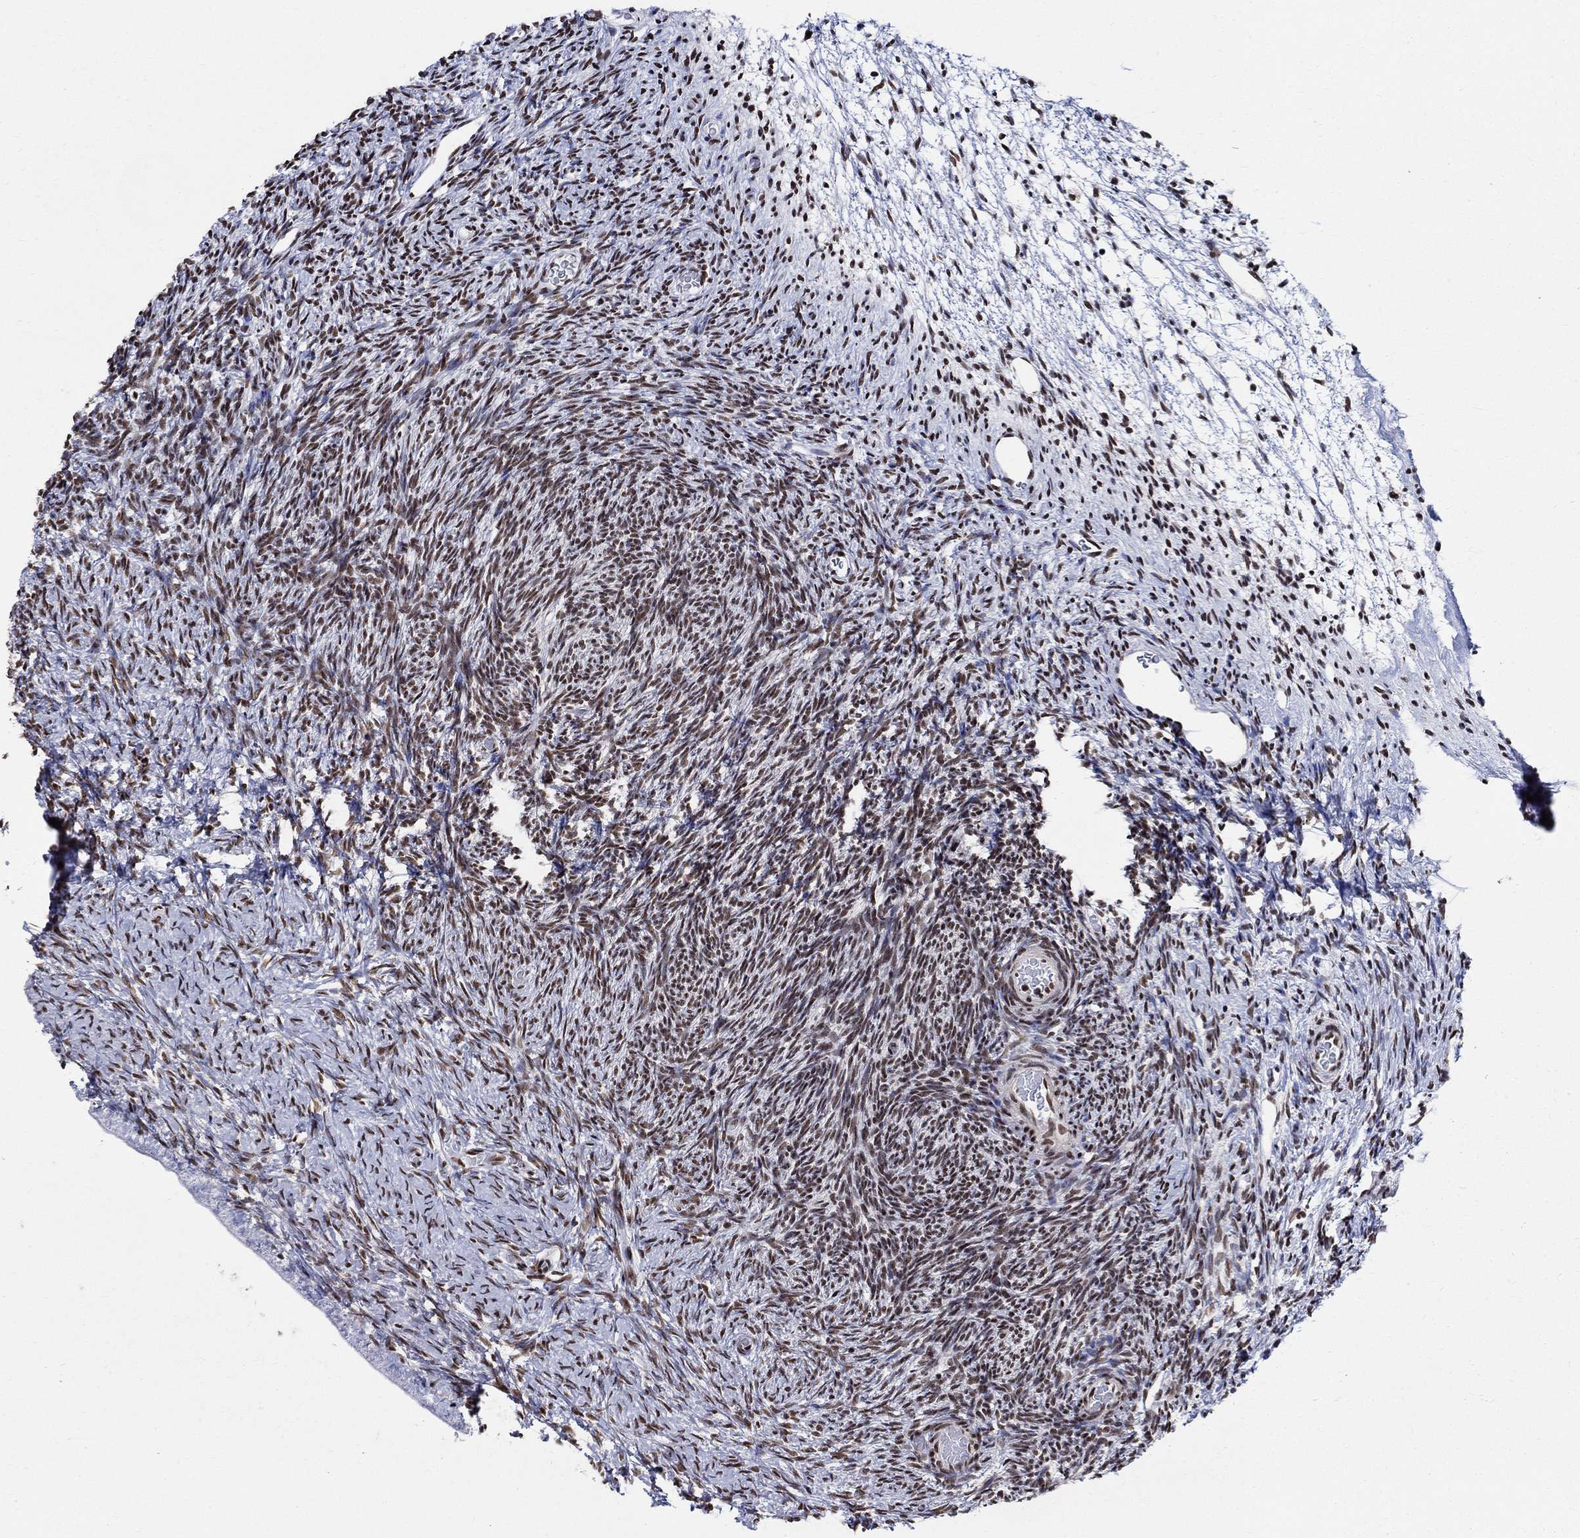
{"staining": {"intensity": "strong", "quantity": "25%-75%", "location": "nuclear"}, "tissue": "ovary", "cell_type": "Follicle cells", "image_type": "normal", "snomed": [{"axis": "morphology", "description": "Normal tissue, NOS"}, {"axis": "topography", "description": "Ovary"}], "caption": "Normal ovary displays strong nuclear expression in about 25%-75% of follicle cells.", "gene": "FBXO16", "patient": {"sex": "female", "age": 39}}